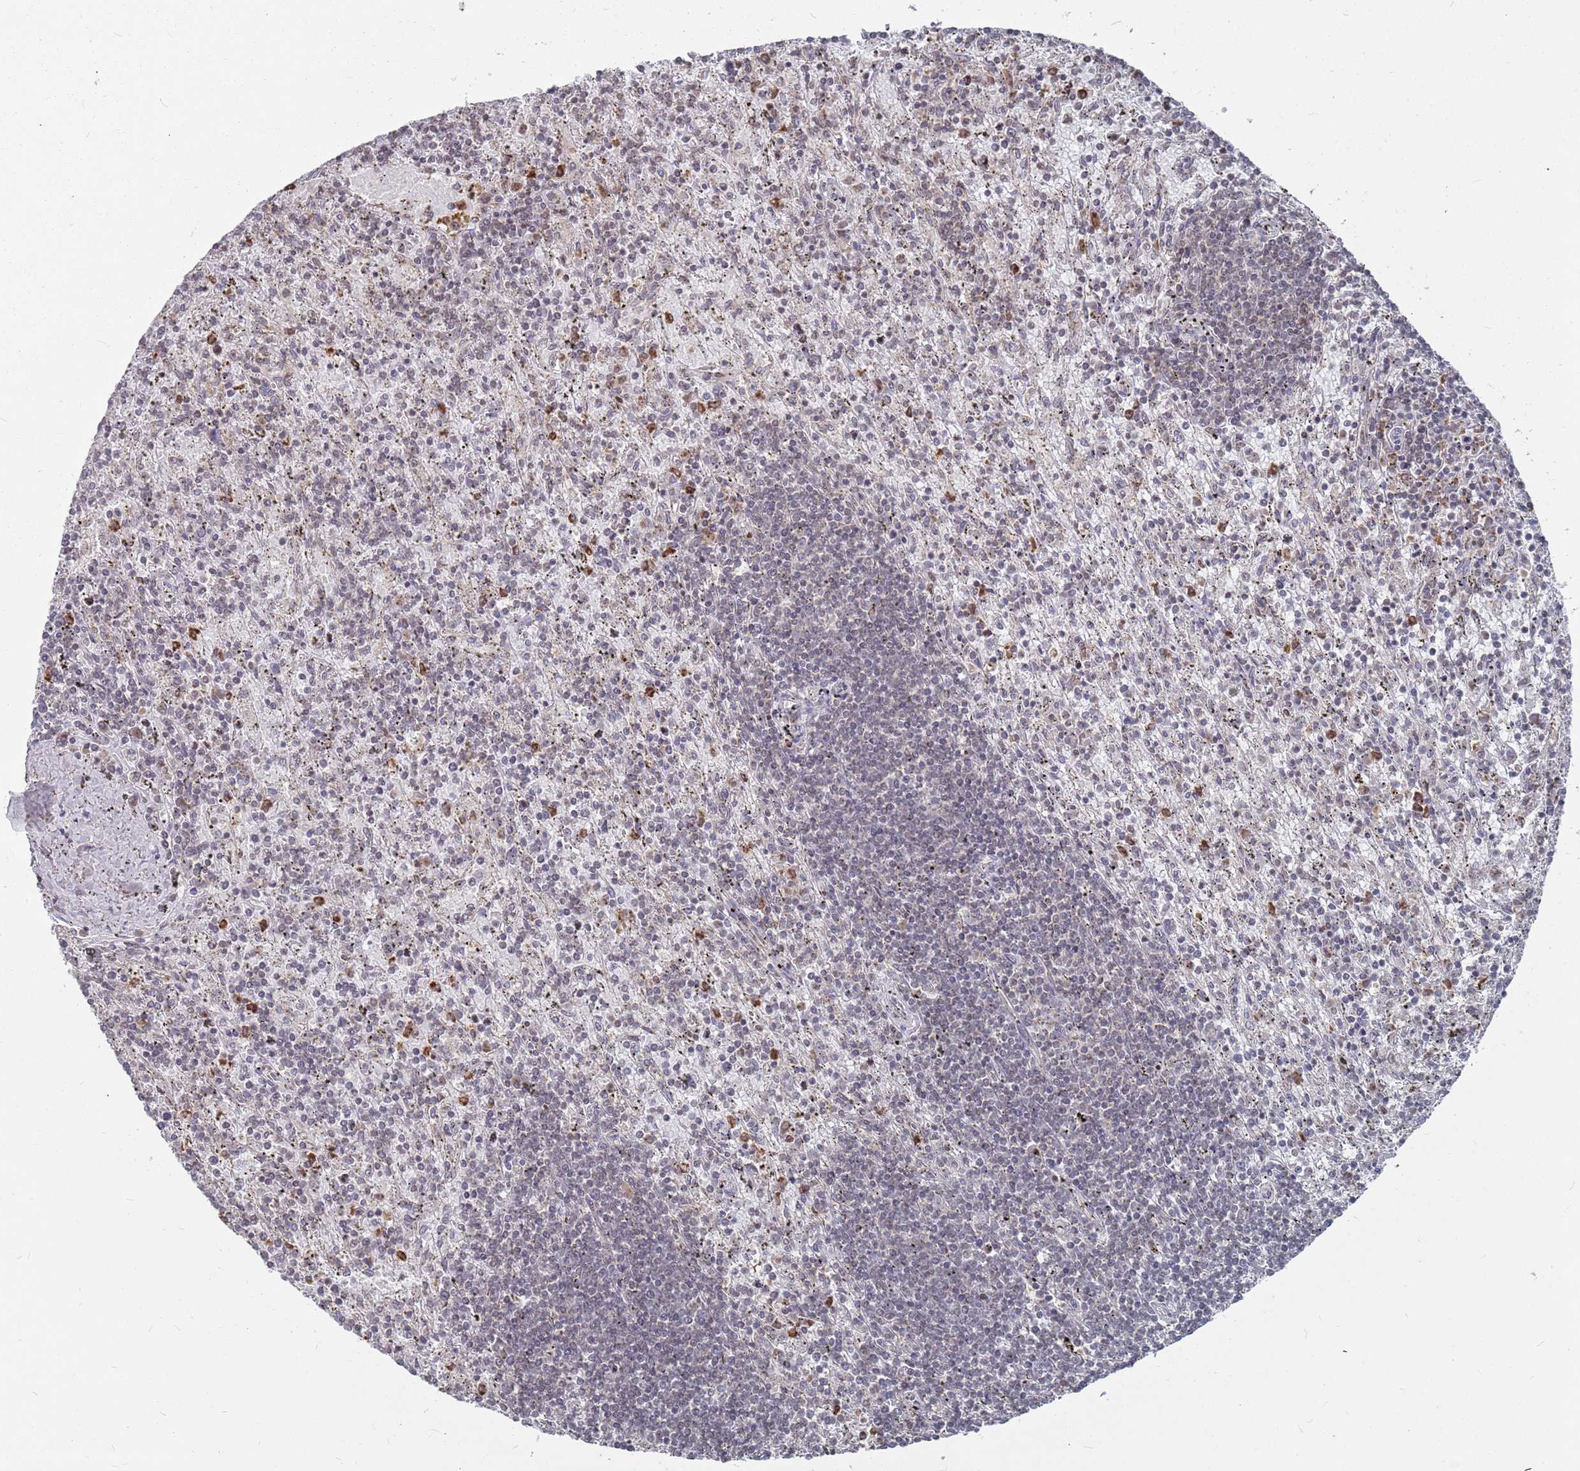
{"staining": {"intensity": "negative", "quantity": "none", "location": "none"}, "tissue": "lymphoma", "cell_type": "Tumor cells", "image_type": "cancer", "snomed": [{"axis": "morphology", "description": "Malignant lymphoma, non-Hodgkin's type, Low grade"}, {"axis": "topography", "description": "Spleen"}], "caption": "Tumor cells show no significant protein staining in lymphoma. (DAB (3,3'-diaminobenzidine) immunohistochemistry (IHC), high magnification).", "gene": "FMO4", "patient": {"sex": "male", "age": 76}}